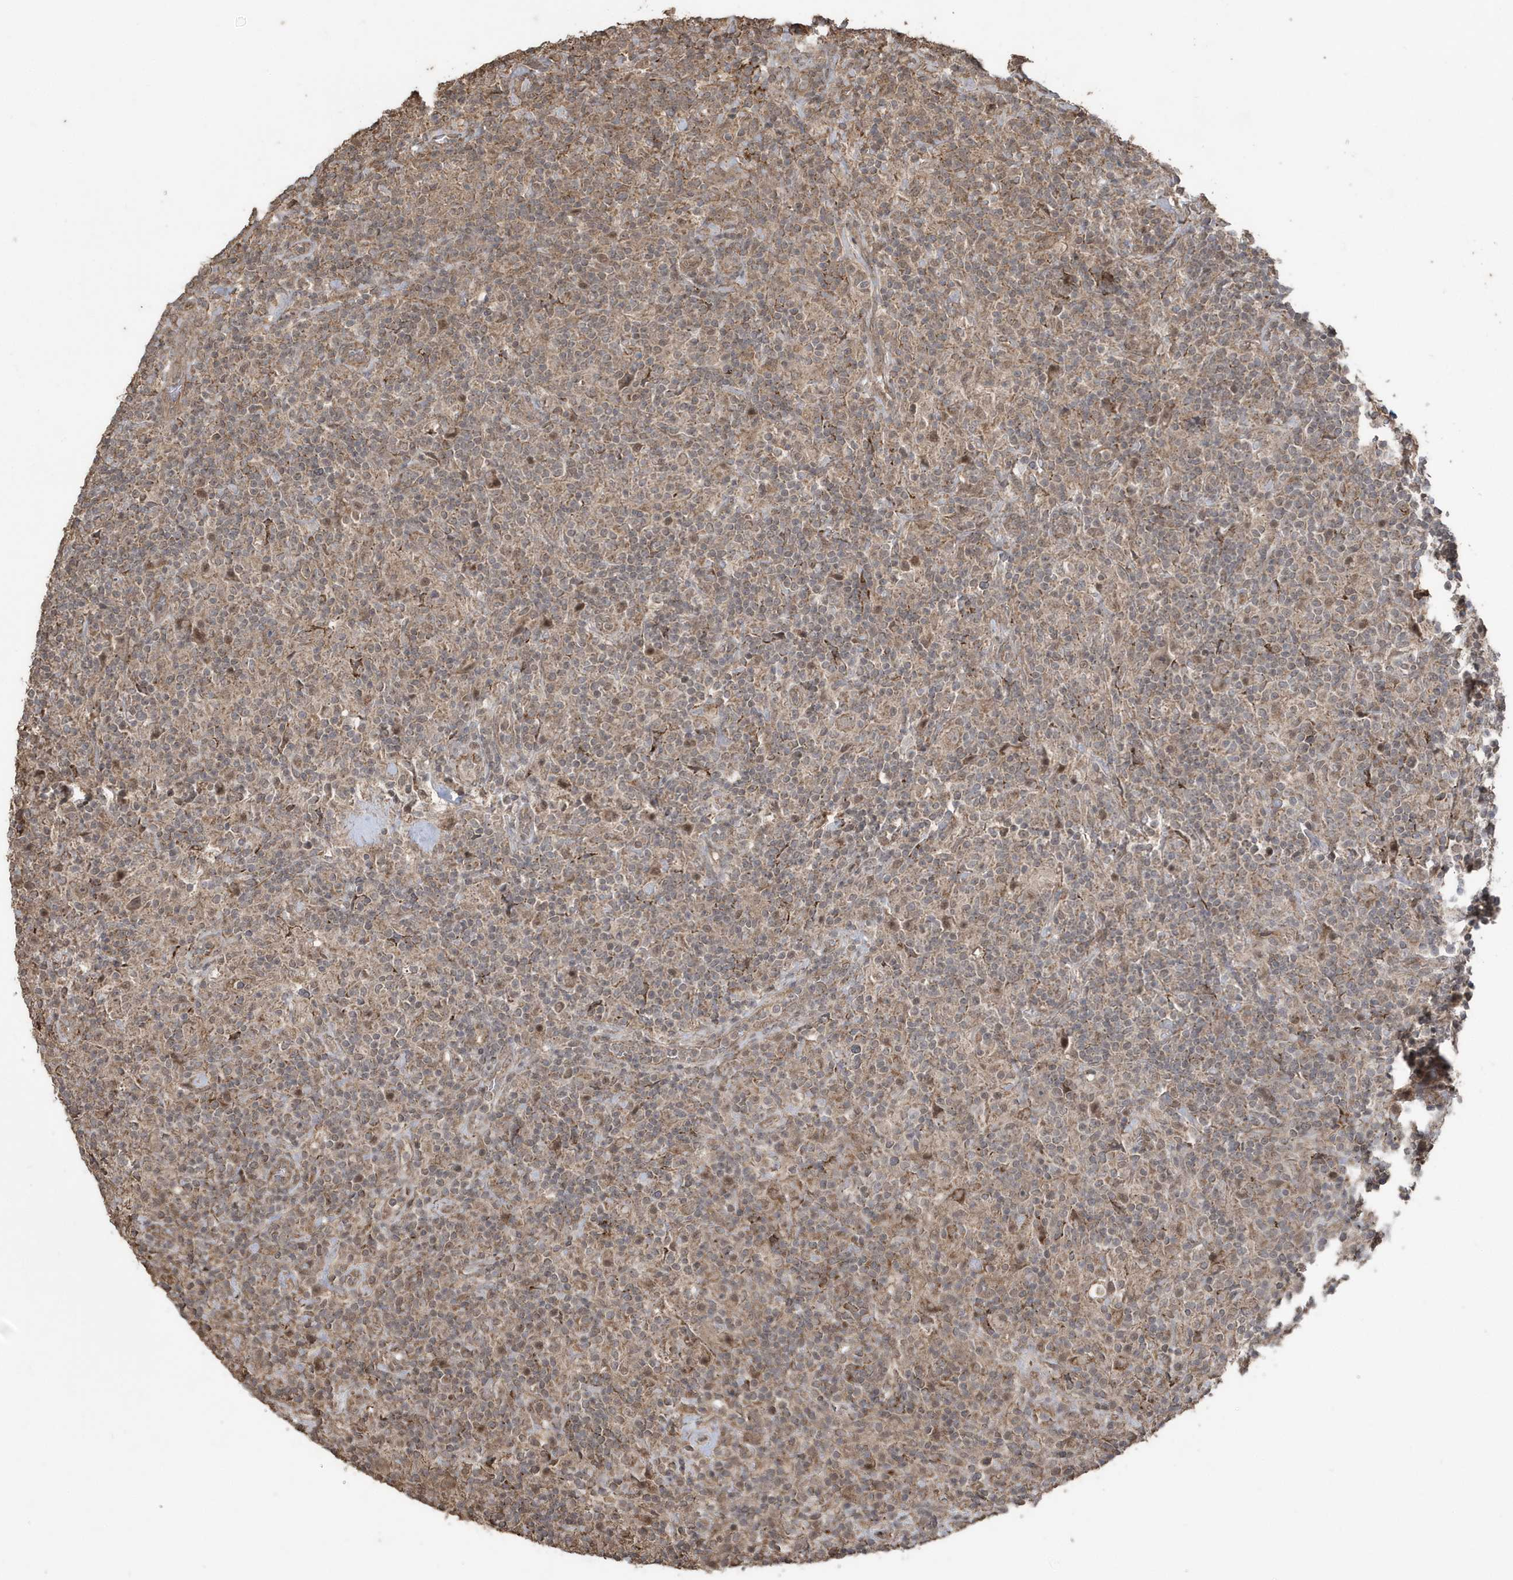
{"staining": {"intensity": "weak", "quantity": ">75%", "location": "cytoplasmic/membranous"}, "tissue": "lymphoma", "cell_type": "Tumor cells", "image_type": "cancer", "snomed": [{"axis": "morphology", "description": "Hodgkin's disease, NOS"}, {"axis": "topography", "description": "Lymph node"}], "caption": "Lymphoma was stained to show a protein in brown. There is low levels of weak cytoplasmic/membranous positivity in about >75% of tumor cells.", "gene": "PAXBP1", "patient": {"sex": "male", "age": 70}}